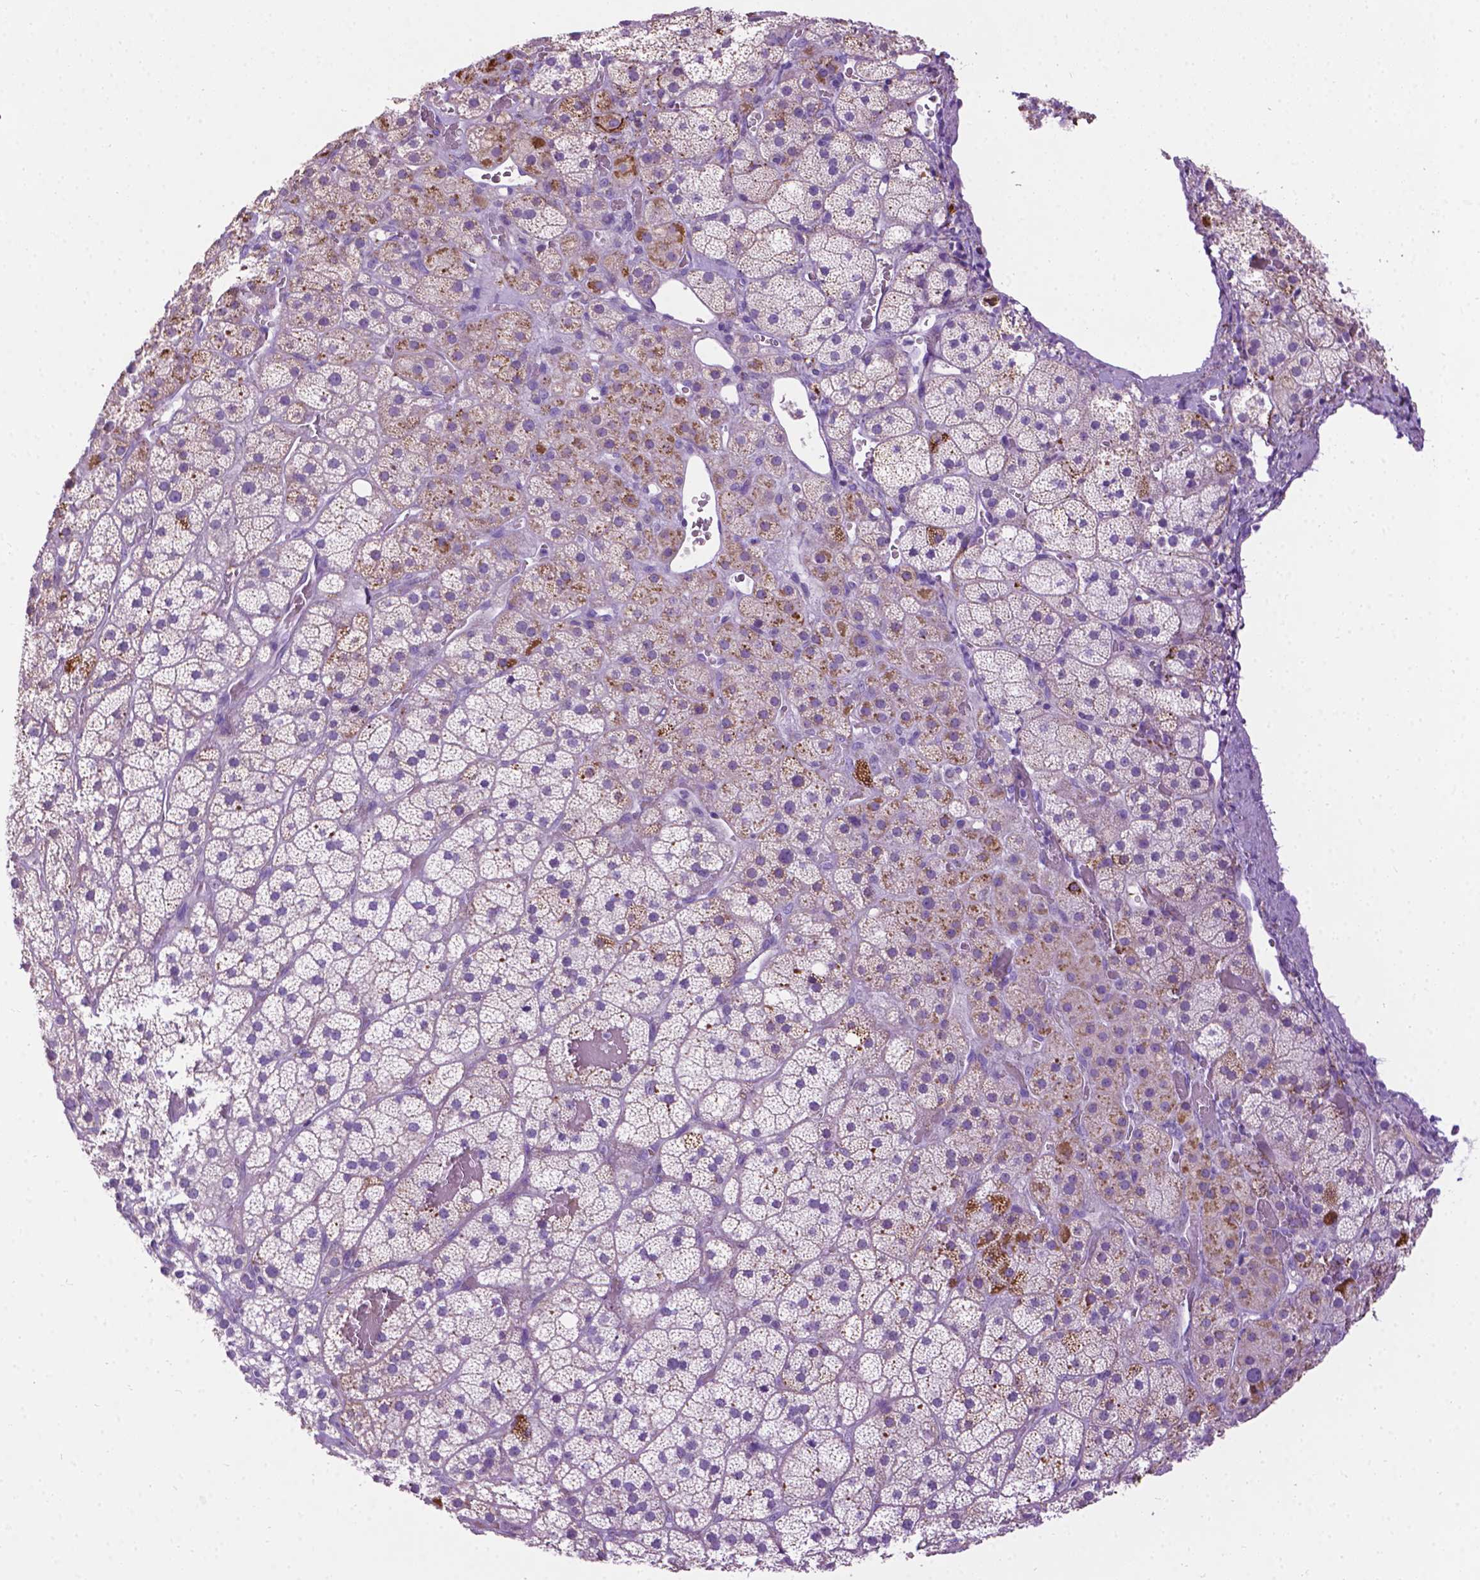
{"staining": {"intensity": "negative", "quantity": "none", "location": "none"}, "tissue": "adrenal gland", "cell_type": "Glandular cells", "image_type": "normal", "snomed": [{"axis": "morphology", "description": "Normal tissue, NOS"}, {"axis": "topography", "description": "Adrenal gland"}], "caption": "A high-resolution histopathology image shows IHC staining of normal adrenal gland, which exhibits no significant expression in glandular cells.", "gene": "TMEM132E", "patient": {"sex": "male", "age": 57}}